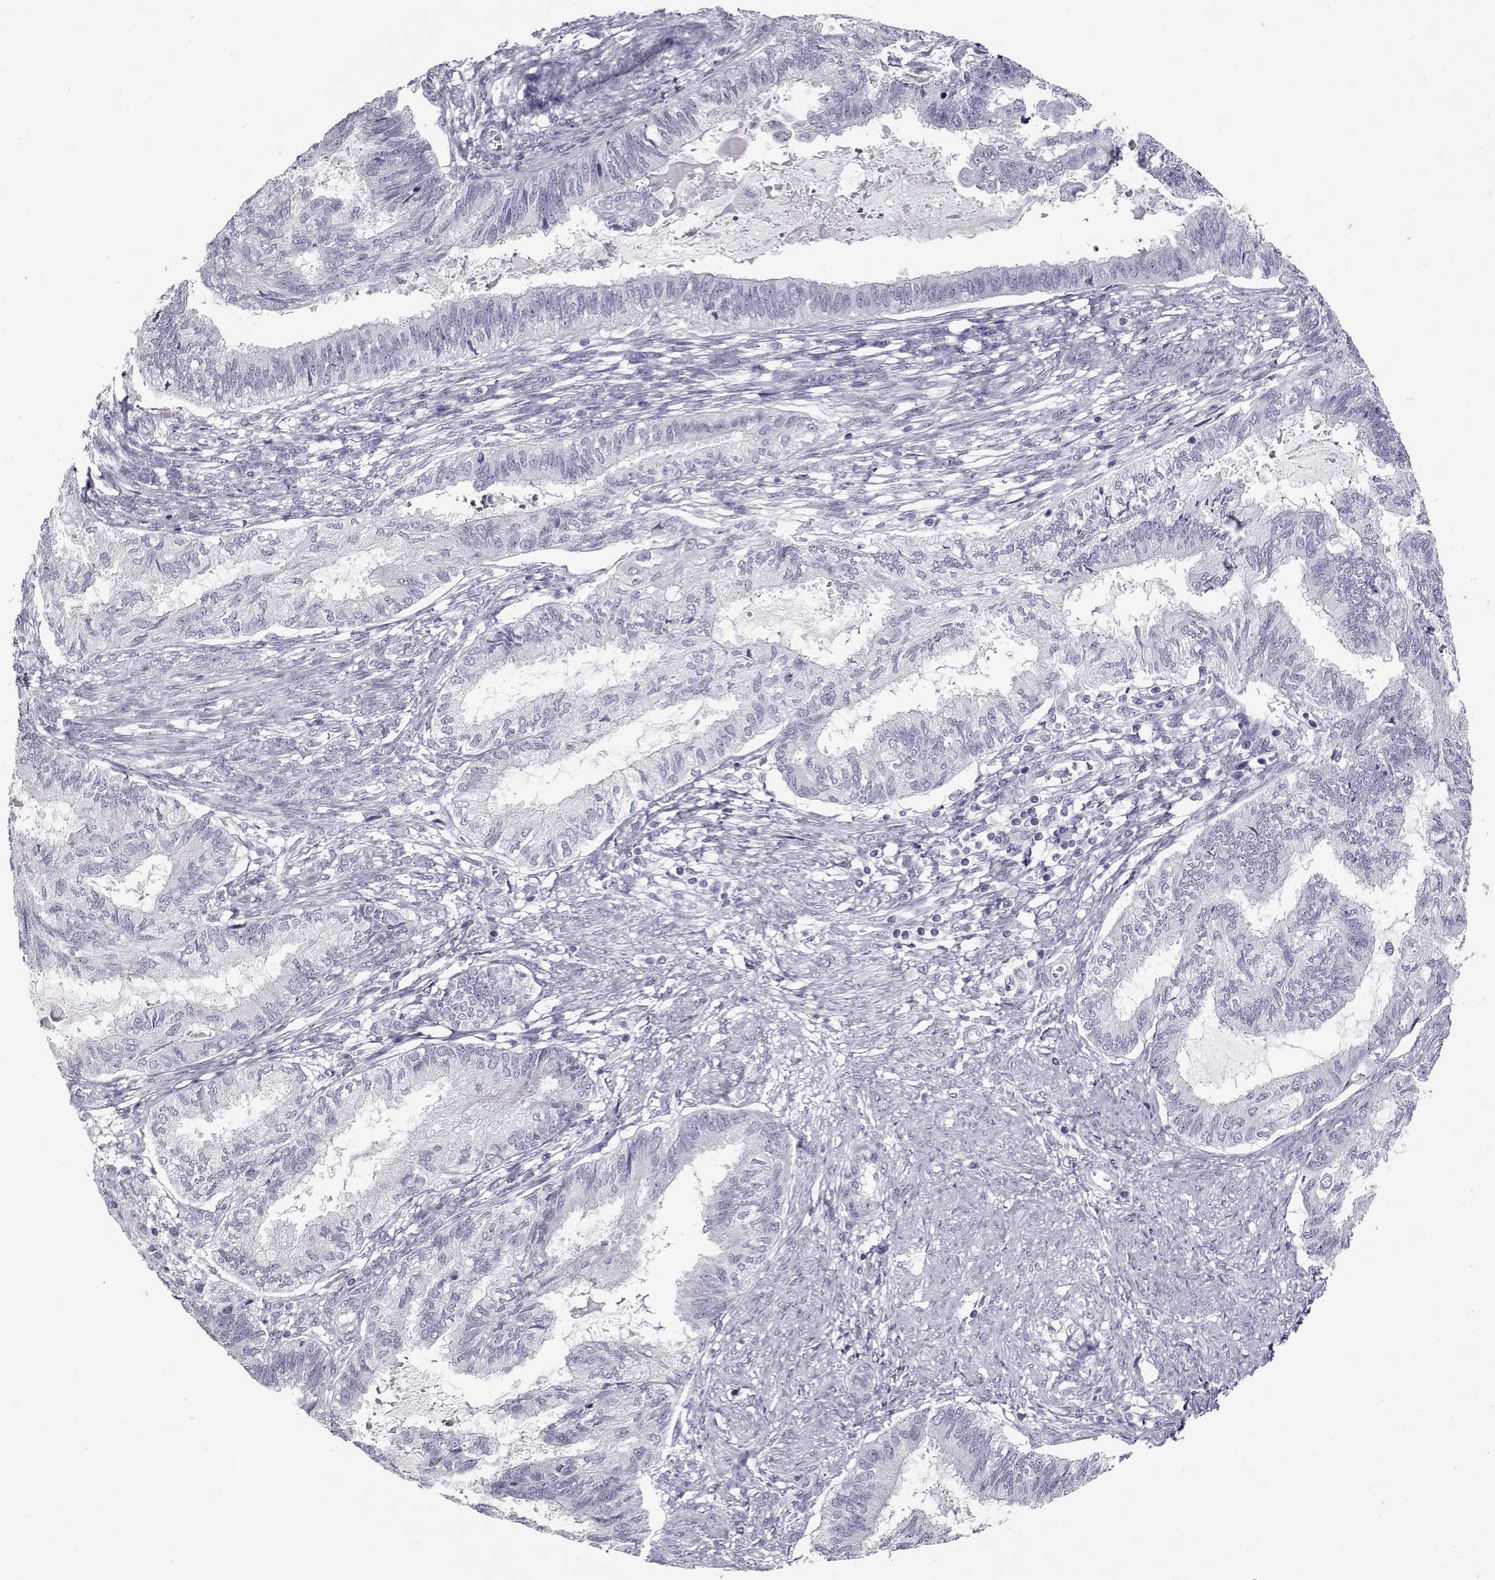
{"staining": {"intensity": "negative", "quantity": "none", "location": "none"}, "tissue": "endometrial cancer", "cell_type": "Tumor cells", "image_type": "cancer", "snomed": [{"axis": "morphology", "description": "Adenocarcinoma, NOS"}, {"axis": "topography", "description": "Endometrium"}], "caption": "An IHC photomicrograph of endometrial adenocarcinoma is shown. There is no staining in tumor cells of endometrial adenocarcinoma.", "gene": "GAGE2A", "patient": {"sex": "female", "age": 86}}